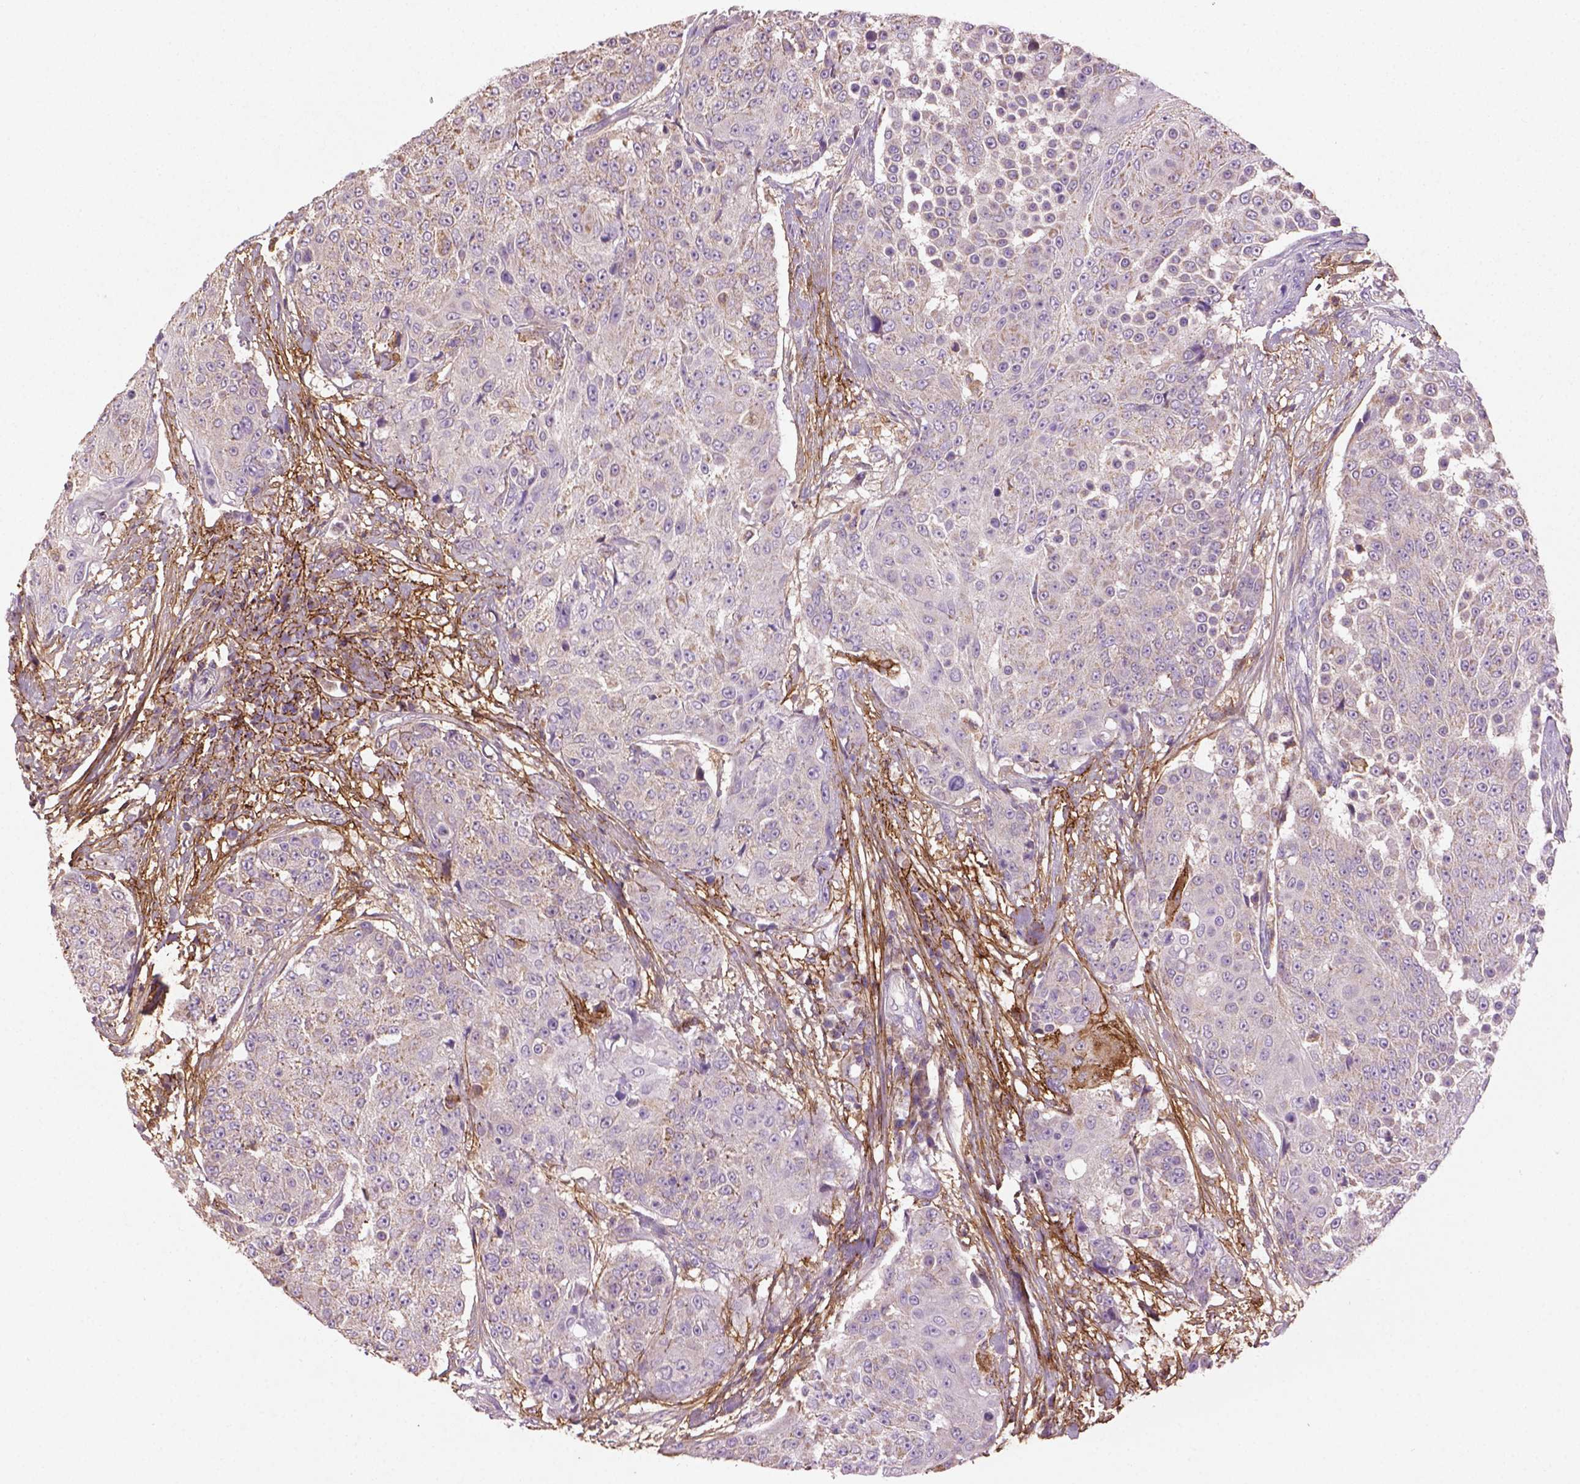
{"staining": {"intensity": "negative", "quantity": "none", "location": "none"}, "tissue": "urothelial cancer", "cell_type": "Tumor cells", "image_type": "cancer", "snomed": [{"axis": "morphology", "description": "Urothelial carcinoma, High grade"}, {"axis": "topography", "description": "Urinary bladder"}], "caption": "This image is of urothelial carcinoma (high-grade) stained with immunohistochemistry to label a protein in brown with the nuclei are counter-stained blue. There is no positivity in tumor cells.", "gene": "LRRC3C", "patient": {"sex": "female", "age": 63}}